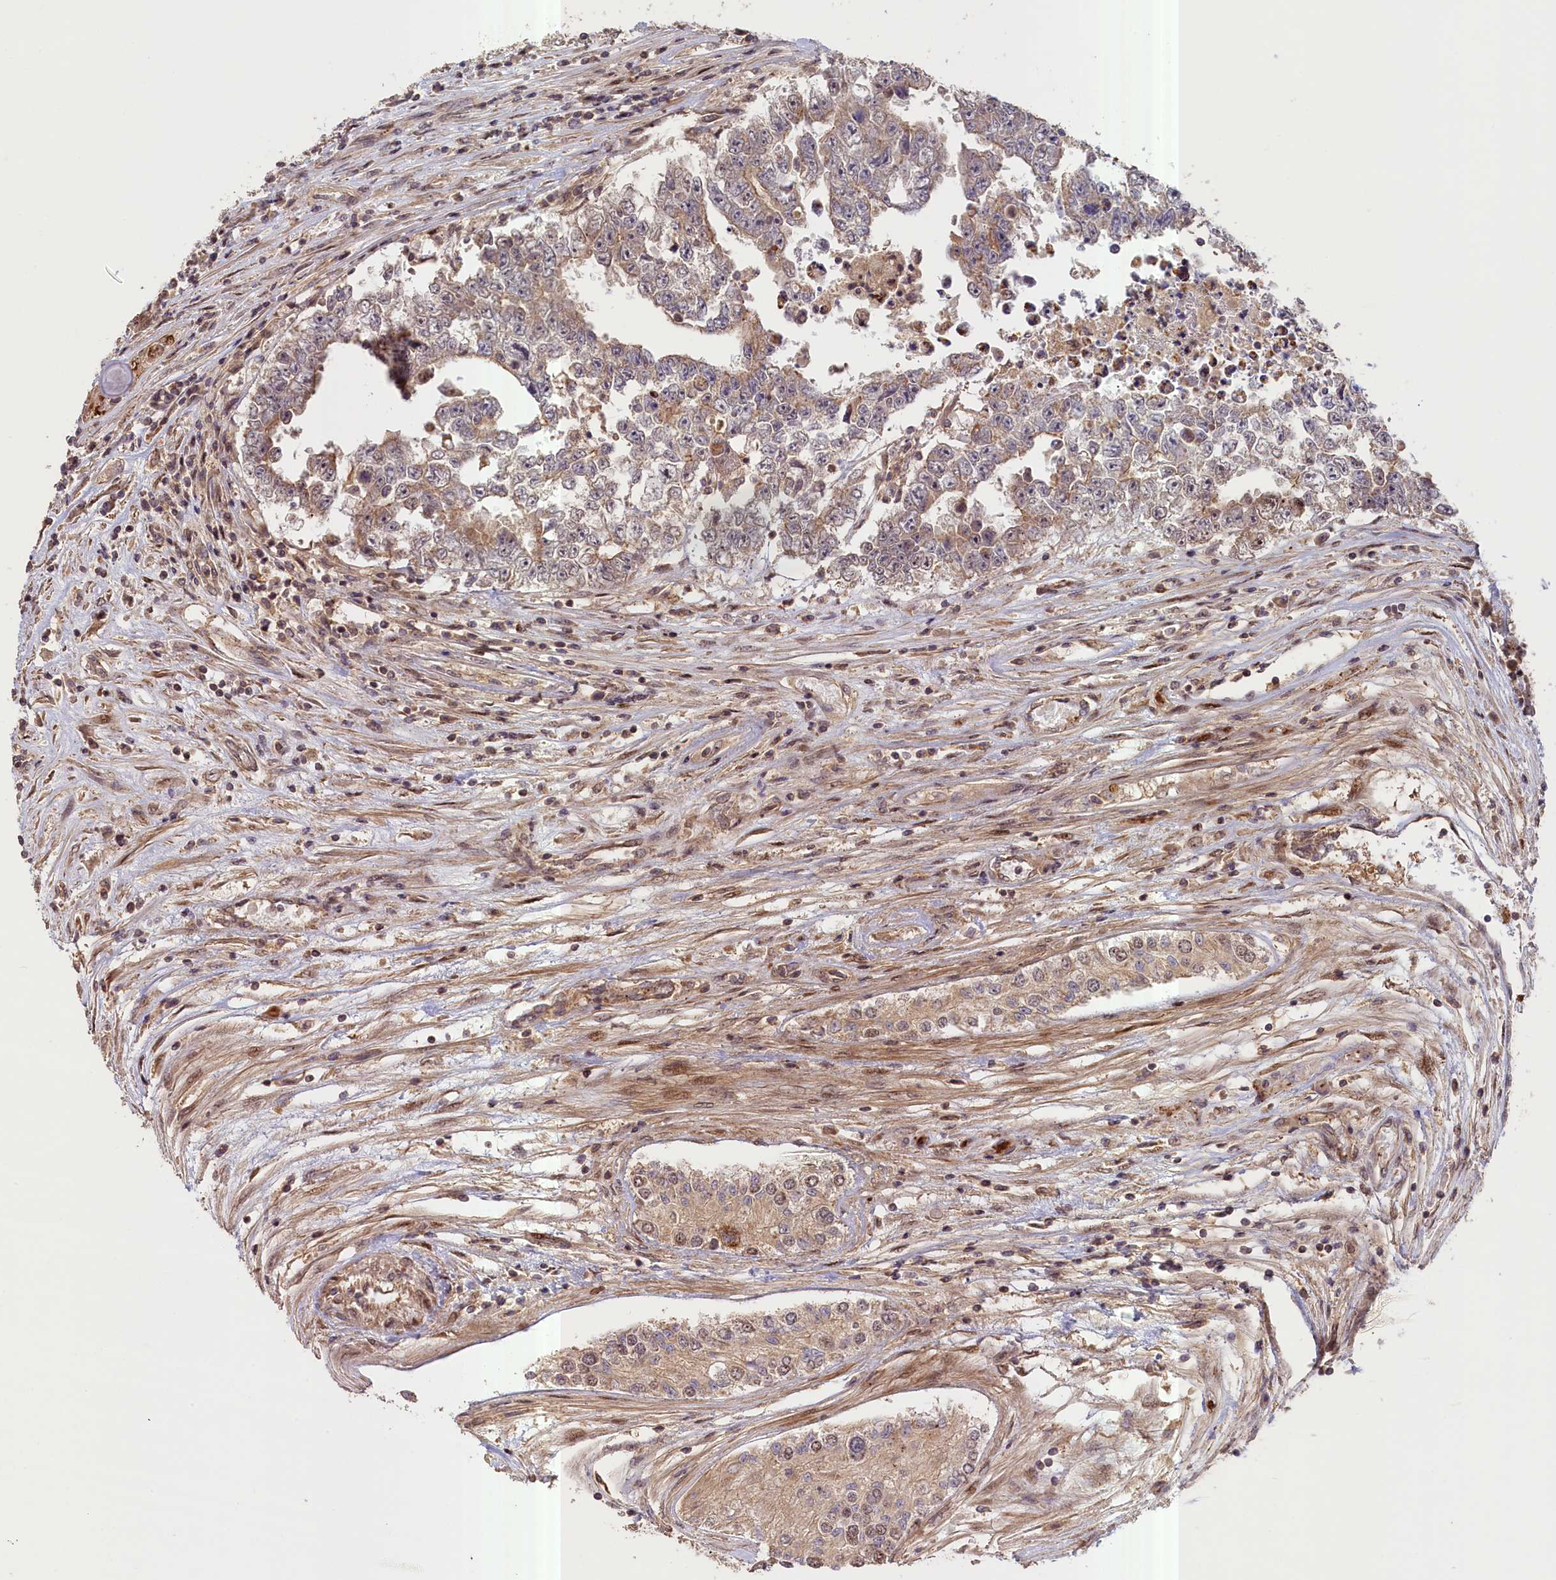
{"staining": {"intensity": "weak", "quantity": ">75%", "location": "cytoplasmic/membranous"}, "tissue": "testis cancer", "cell_type": "Tumor cells", "image_type": "cancer", "snomed": [{"axis": "morphology", "description": "Carcinoma, Embryonal, NOS"}, {"axis": "topography", "description": "Testis"}], "caption": "Immunohistochemical staining of human embryonal carcinoma (testis) reveals weak cytoplasmic/membranous protein staining in approximately >75% of tumor cells.", "gene": "FUZ", "patient": {"sex": "male", "age": 25}}